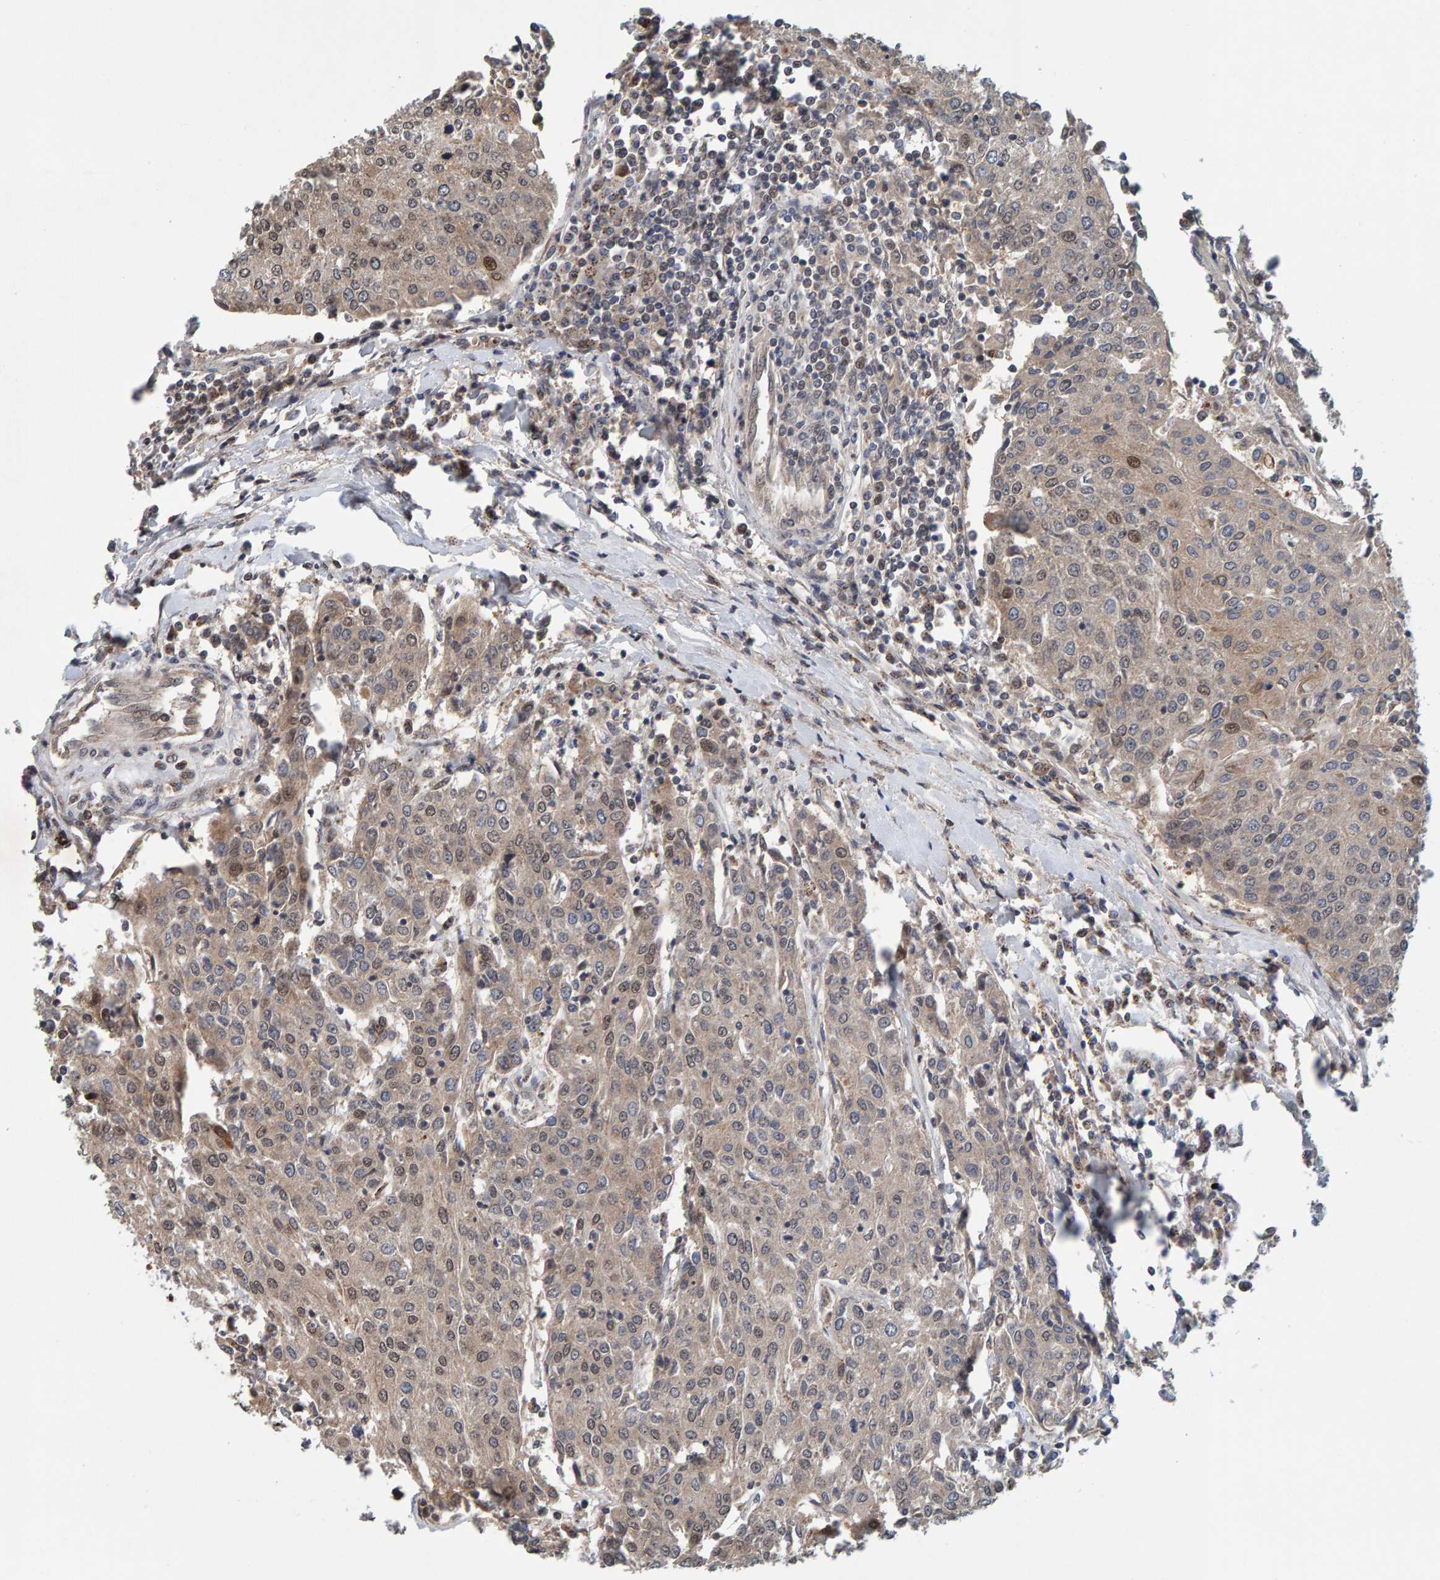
{"staining": {"intensity": "weak", "quantity": "25%-75%", "location": "cytoplasmic/membranous,nuclear"}, "tissue": "urothelial cancer", "cell_type": "Tumor cells", "image_type": "cancer", "snomed": [{"axis": "morphology", "description": "Urothelial carcinoma, High grade"}, {"axis": "topography", "description": "Urinary bladder"}], "caption": "High-grade urothelial carcinoma stained for a protein (brown) demonstrates weak cytoplasmic/membranous and nuclear positive staining in approximately 25%-75% of tumor cells.", "gene": "CCDC25", "patient": {"sex": "female", "age": 85}}